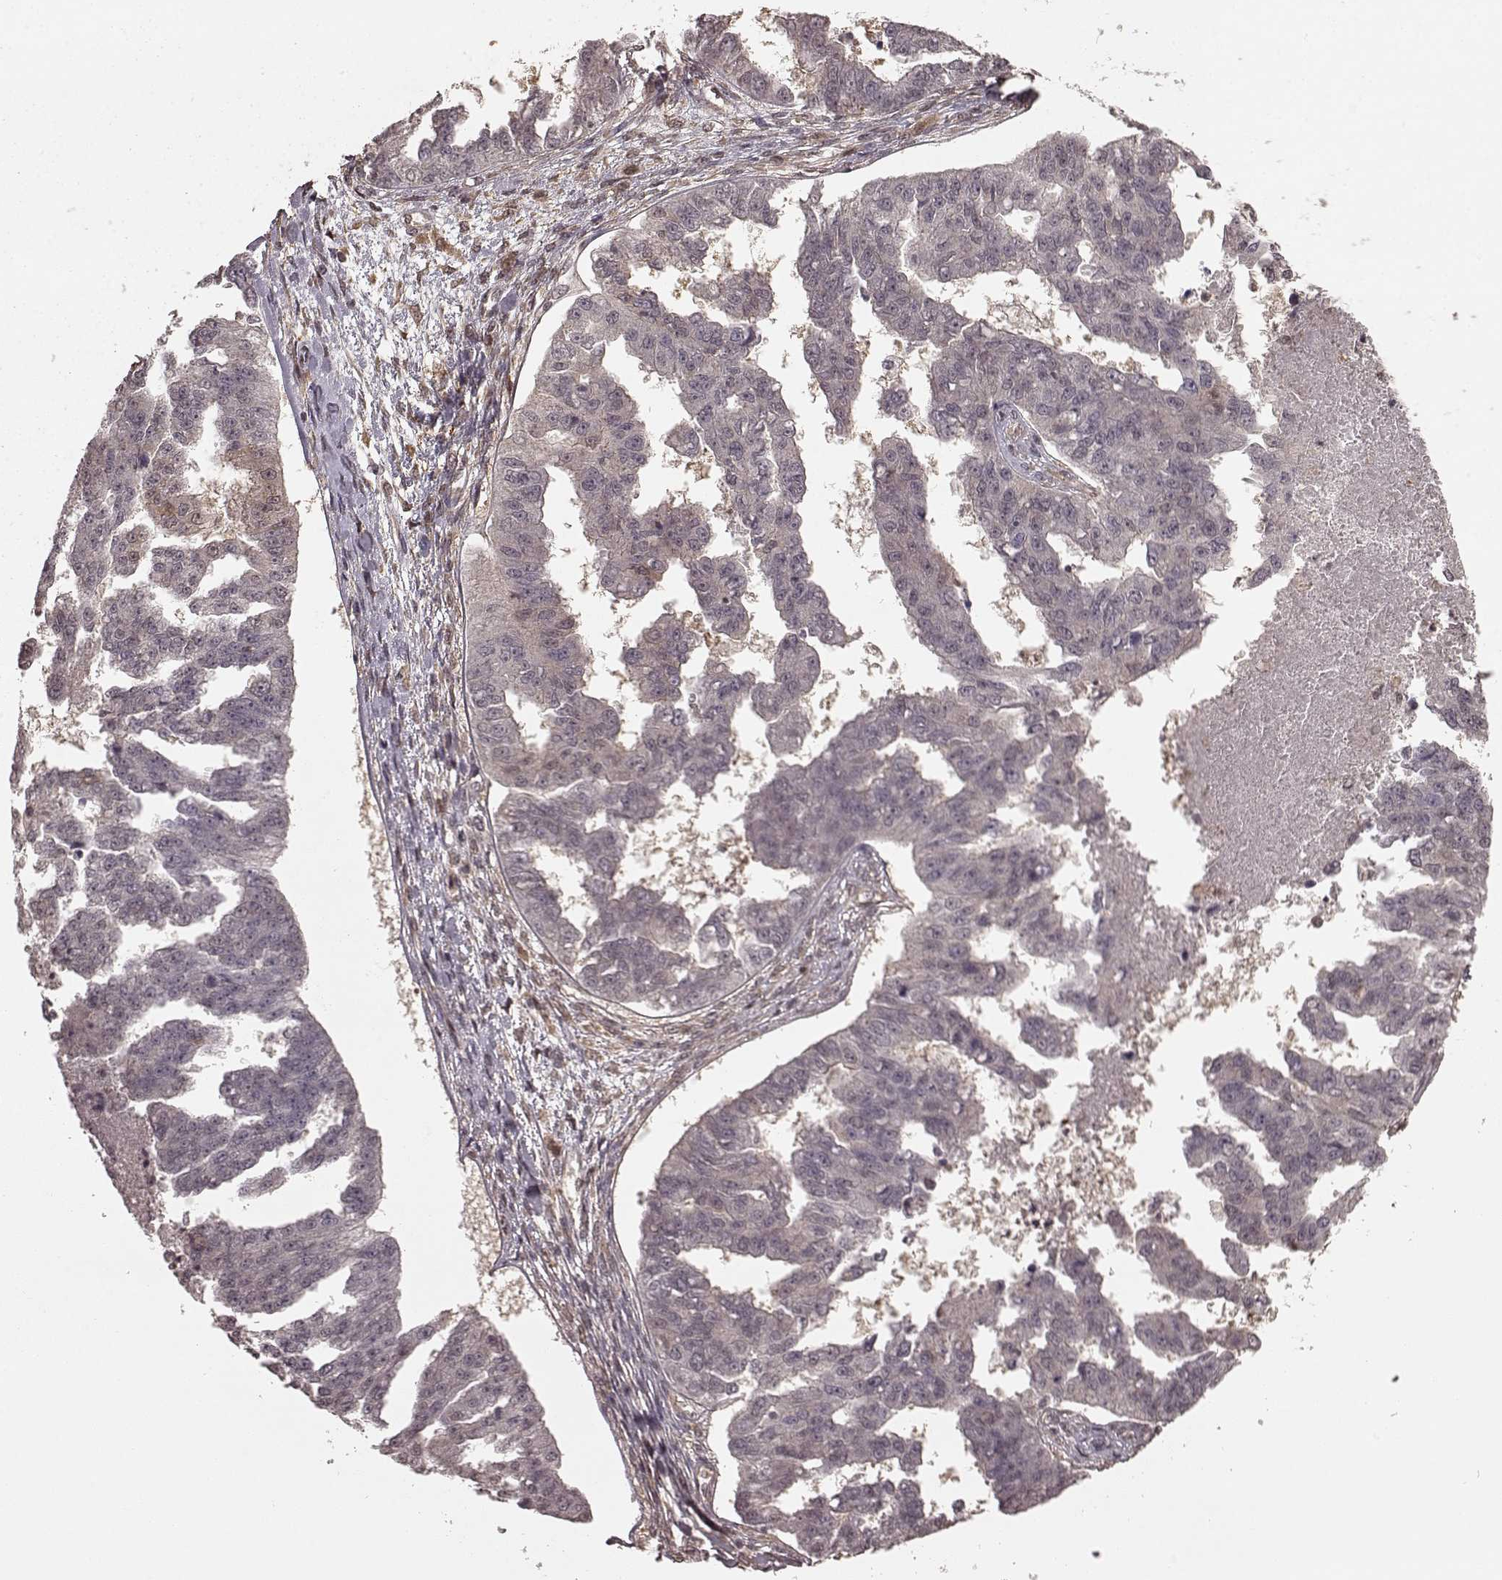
{"staining": {"intensity": "negative", "quantity": "none", "location": "none"}, "tissue": "ovarian cancer", "cell_type": "Tumor cells", "image_type": "cancer", "snomed": [{"axis": "morphology", "description": "Cystadenocarcinoma, serous, NOS"}, {"axis": "topography", "description": "Ovary"}], "caption": "Immunohistochemistry (IHC) image of ovarian serous cystadenocarcinoma stained for a protein (brown), which shows no positivity in tumor cells.", "gene": "GSS", "patient": {"sex": "female", "age": 58}}